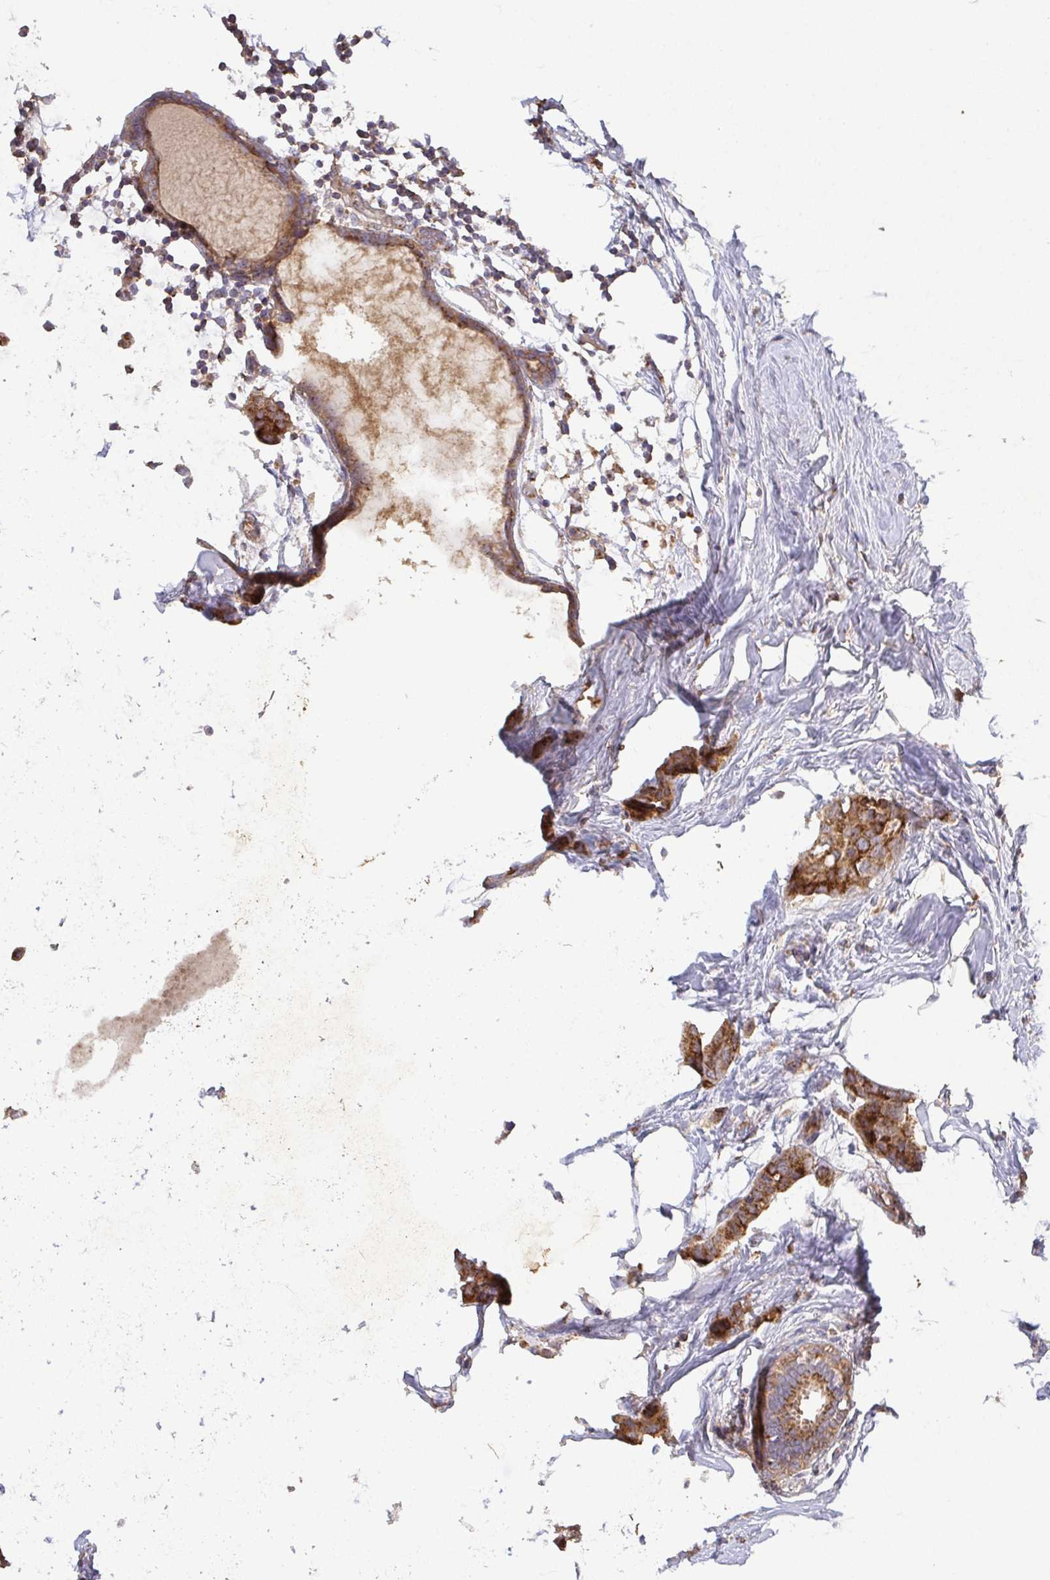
{"staining": {"intensity": "strong", "quantity": ">75%", "location": "cytoplasmic/membranous"}, "tissue": "breast cancer", "cell_type": "Tumor cells", "image_type": "cancer", "snomed": [{"axis": "morphology", "description": "Duct carcinoma"}, {"axis": "topography", "description": "Breast"}], "caption": "Immunohistochemical staining of breast infiltrating ductal carcinoma demonstrates strong cytoplasmic/membranous protein positivity in about >75% of tumor cells. (Brightfield microscopy of DAB IHC at high magnification).", "gene": "TM9SF4", "patient": {"sex": "female", "age": 62}}